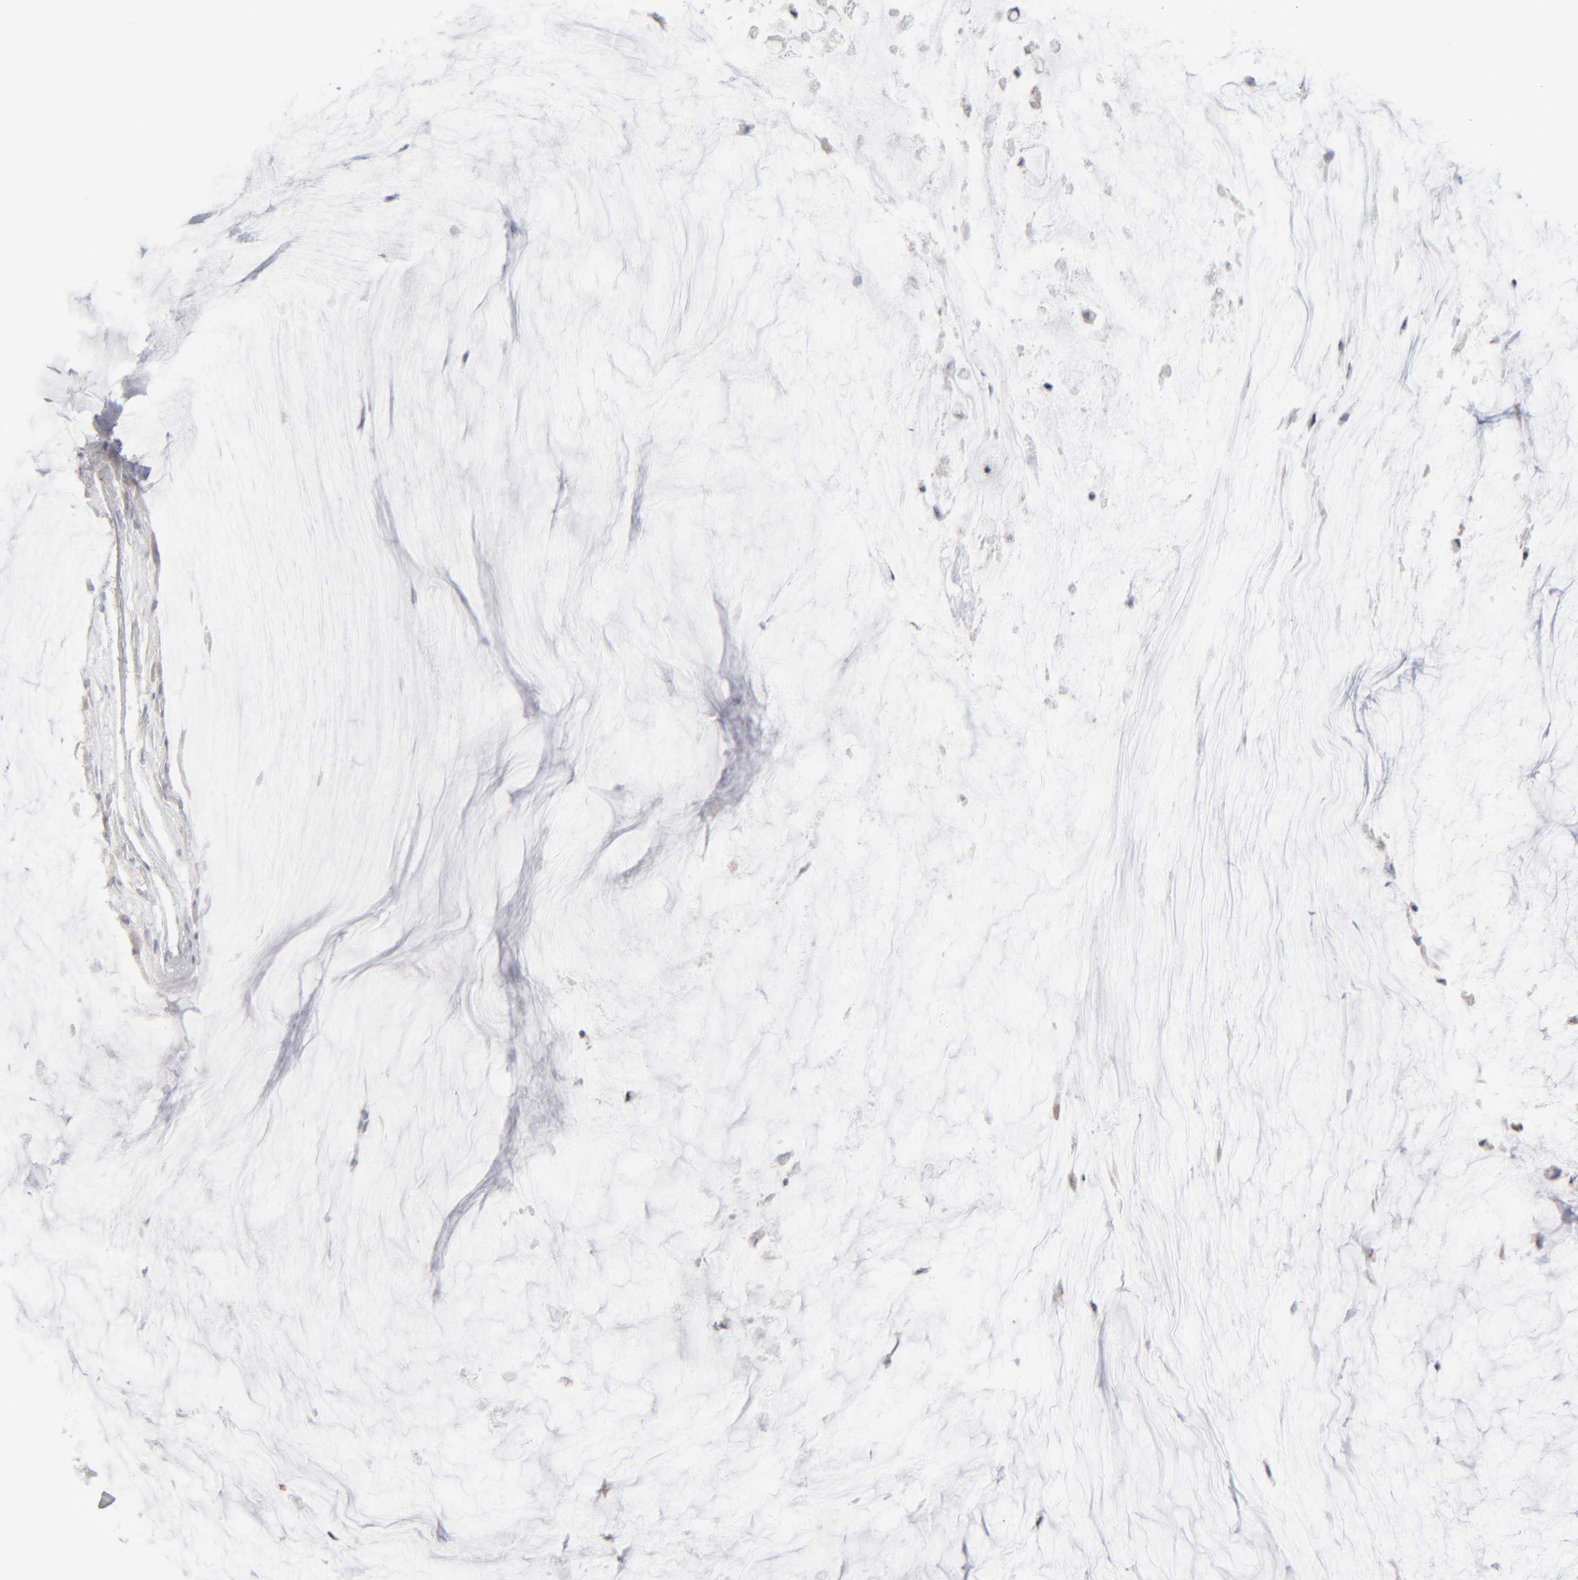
{"staining": {"intensity": "negative", "quantity": "none", "location": "none"}, "tissue": "ovarian cancer", "cell_type": "Tumor cells", "image_type": "cancer", "snomed": [{"axis": "morphology", "description": "Cystadenocarcinoma, mucinous, NOS"}, {"axis": "topography", "description": "Ovary"}], "caption": "Protein analysis of ovarian cancer (mucinous cystadenocarcinoma) shows no significant staining in tumor cells. (Stains: DAB (3,3'-diaminobenzidine) immunohistochemistry with hematoxylin counter stain, Microscopy: brightfield microscopy at high magnification).", "gene": "RIDA", "patient": {"sex": "female", "age": 39}}